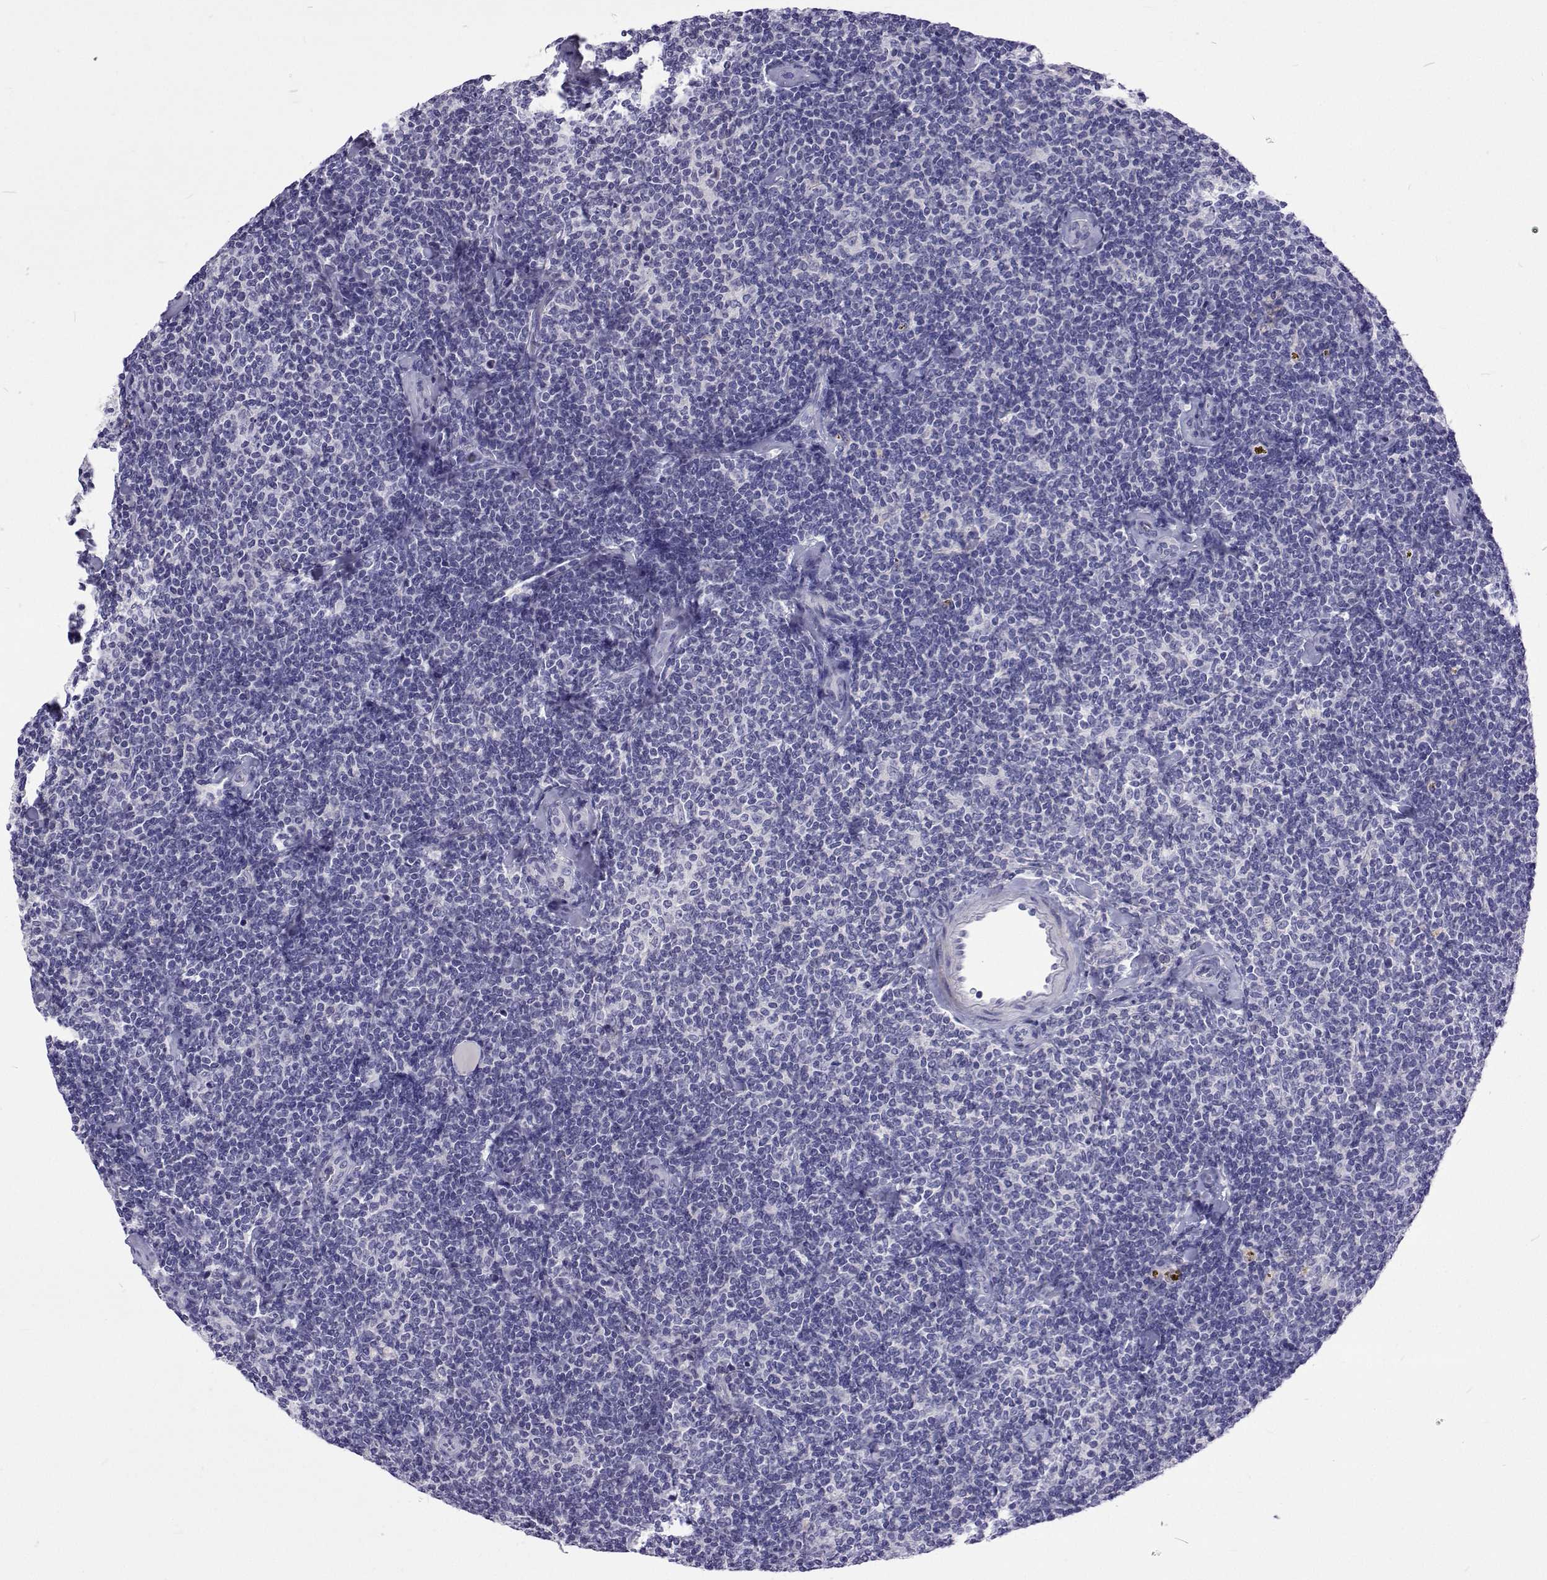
{"staining": {"intensity": "negative", "quantity": "none", "location": "none"}, "tissue": "lymphoma", "cell_type": "Tumor cells", "image_type": "cancer", "snomed": [{"axis": "morphology", "description": "Malignant lymphoma, non-Hodgkin's type, Low grade"}, {"axis": "topography", "description": "Lymph node"}], "caption": "Immunohistochemical staining of lymphoma reveals no significant expression in tumor cells.", "gene": "UMODL1", "patient": {"sex": "female", "age": 56}}